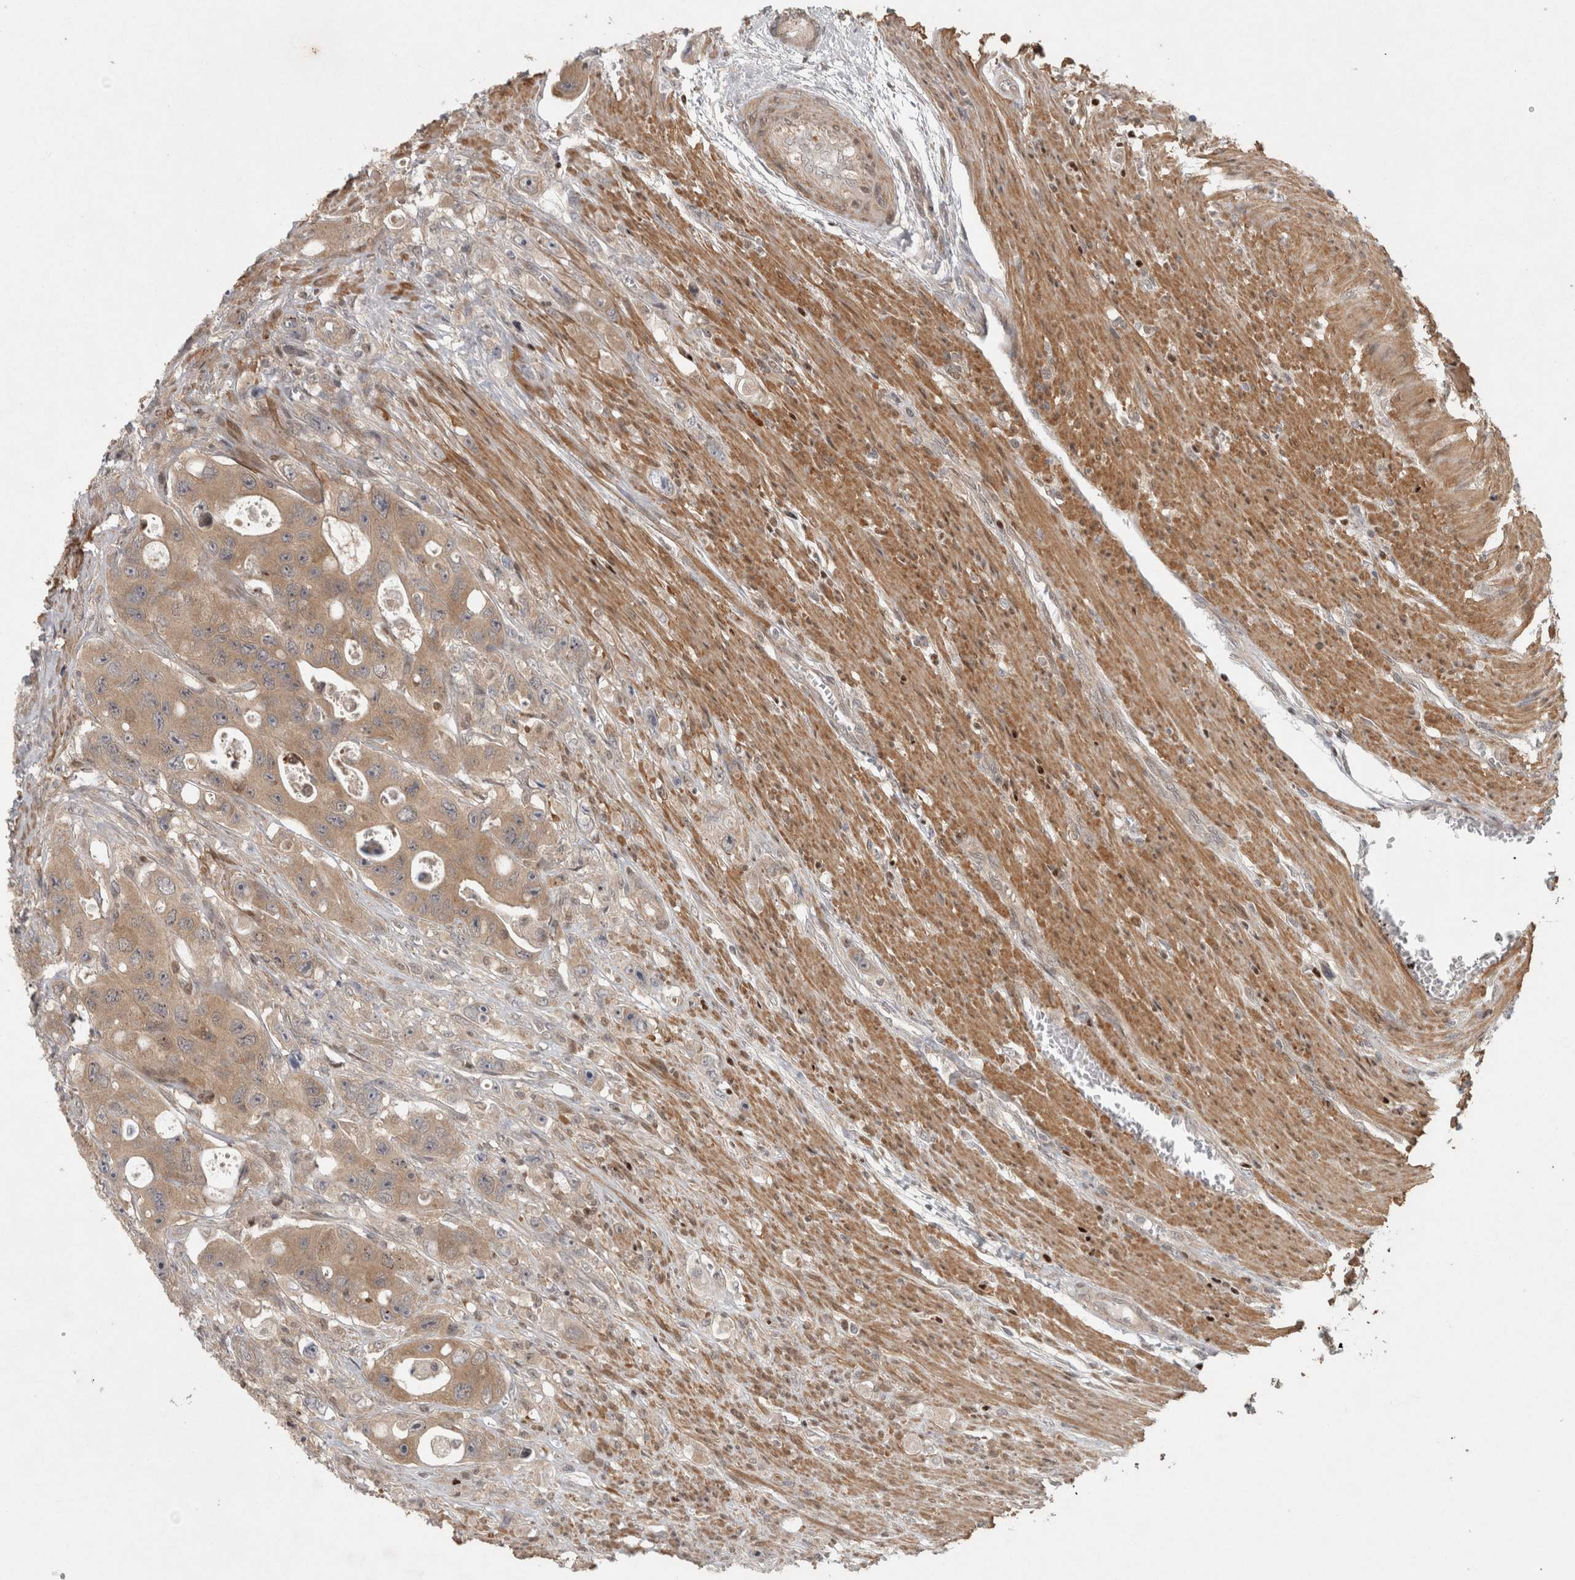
{"staining": {"intensity": "moderate", "quantity": ">75%", "location": "cytoplasmic/membranous"}, "tissue": "colorectal cancer", "cell_type": "Tumor cells", "image_type": "cancer", "snomed": [{"axis": "morphology", "description": "Adenocarcinoma, NOS"}, {"axis": "topography", "description": "Colon"}], "caption": "Brown immunohistochemical staining in human colorectal adenocarcinoma reveals moderate cytoplasmic/membranous expression in approximately >75% of tumor cells.", "gene": "KDM8", "patient": {"sex": "female", "age": 46}}